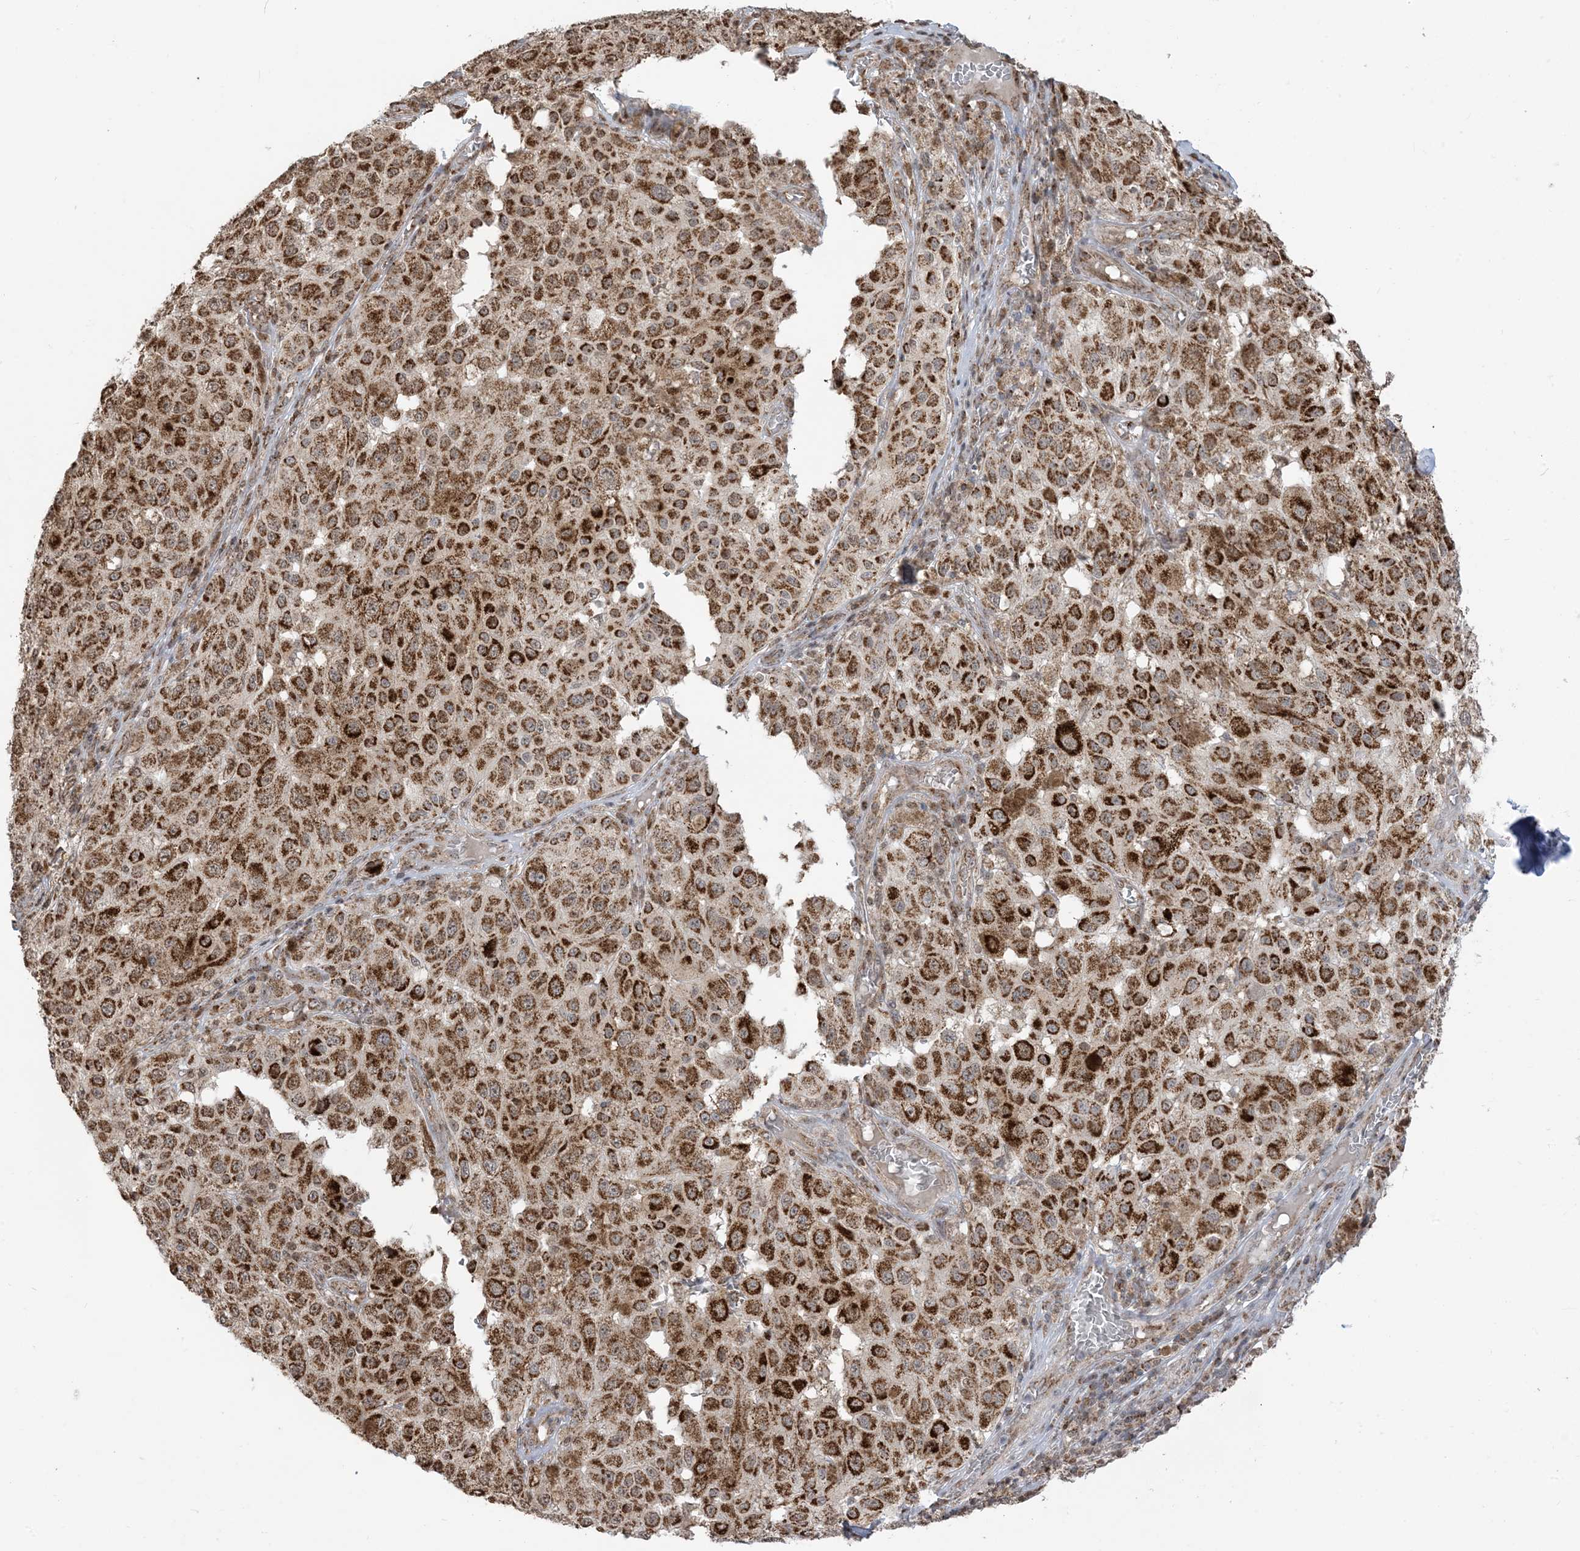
{"staining": {"intensity": "strong", "quantity": ">75%", "location": "cytoplasmic/membranous"}, "tissue": "melanoma", "cell_type": "Tumor cells", "image_type": "cancer", "snomed": [{"axis": "morphology", "description": "Malignant melanoma, NOS"}, {"axis": "topography", "description": "Skin"}], "caption": "Immunohistochemical staining of melanoma demonstrates high levels of strong cytoplasmic/membranous expression in approximately >75% of tumor cells. (DAB IHC with brightfield microscopy, high magnification).", "gene": "MAPKBP1", "patient": {"sex": "female", "age": 64}}